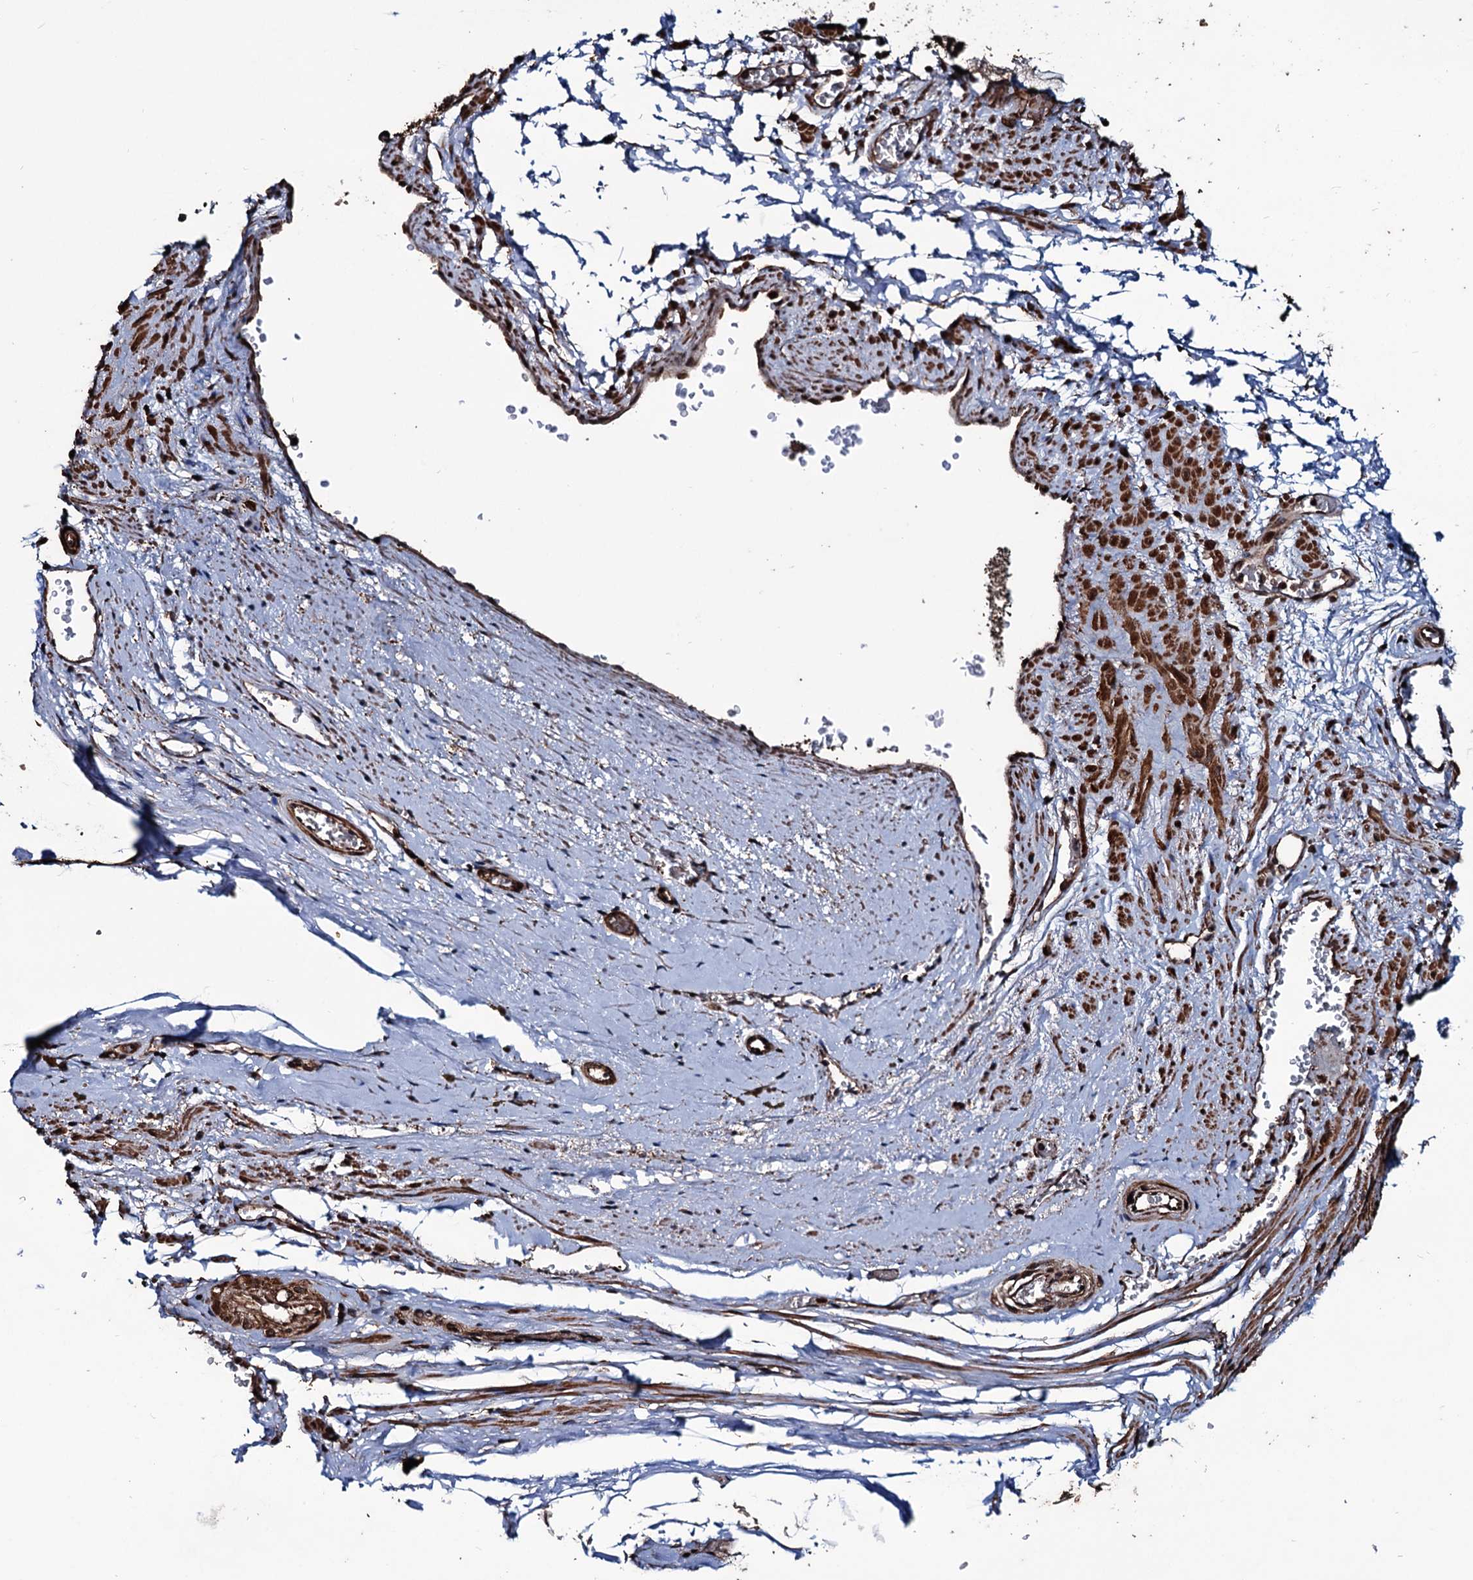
{"staining": {"intensity": "strong", "quantity": ">75%", "location": "cytoplasmic/membranous,nuclear"}, "tissue": "adipose tissue", "cell_type": "Adipocytes", "image_type": "normal", "snomed": [{"axis": "morphology", "description": "Normal tissue, NOS"}, {"axis": "morphology", "description": "Adenocarcinoma, Low grade"}, {"axis": "topography", "description": "Prostate"}, {"axis": "topography", "description": "Peripheral nerve tissue"}], "caption": "Adipocytes exhibit strong cytoplasmic/membranous,nuclear positivity in about >75% of cells in normal adipose tissue.", "gene": "EYA4", "patient": {"sex": "male", "age": 63}}